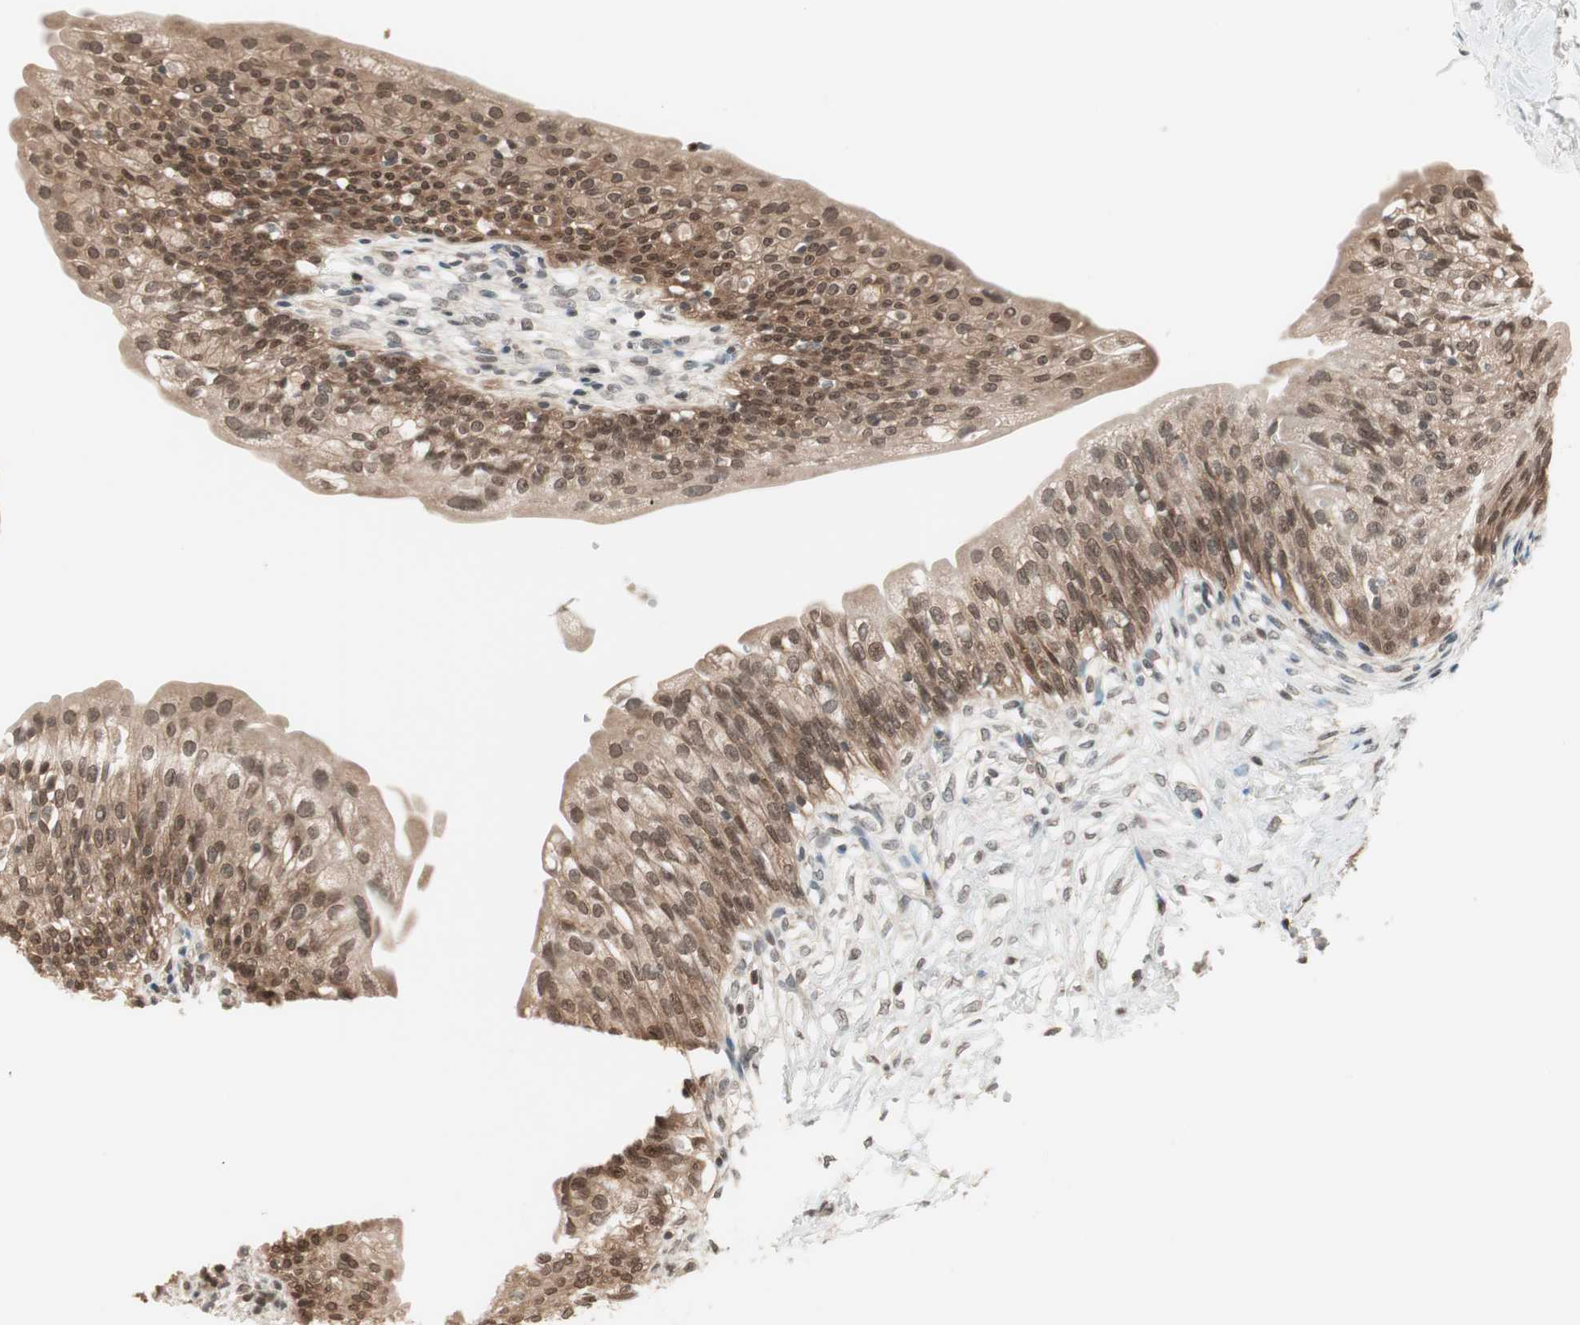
{"staining": {"intensity": "moderate", "quantity": ">75%", "location": "cytoplasmic/membranous,nuclear"}, "tissue": "urinary bladder", "cell_type": "Urothelial cells", "image_type": "normal", "snomed": [{"axis": "morphology", "description": "Normal tissue, NOS"}, {"axis": "morphology", "description": "Inflammation, NOS"}, {"axis": "topography", "description": "Urinary bladder"}], "caption": "Immunohistochemistry of unremarkable human urinary bladder demonstrates medium levels of moderate cytoplasmic/membranous,nuclear positivity in approximately >75% of urothelial cells.", "gene": "UBE2I", "patient": {"sex": "female", "age": 80}}